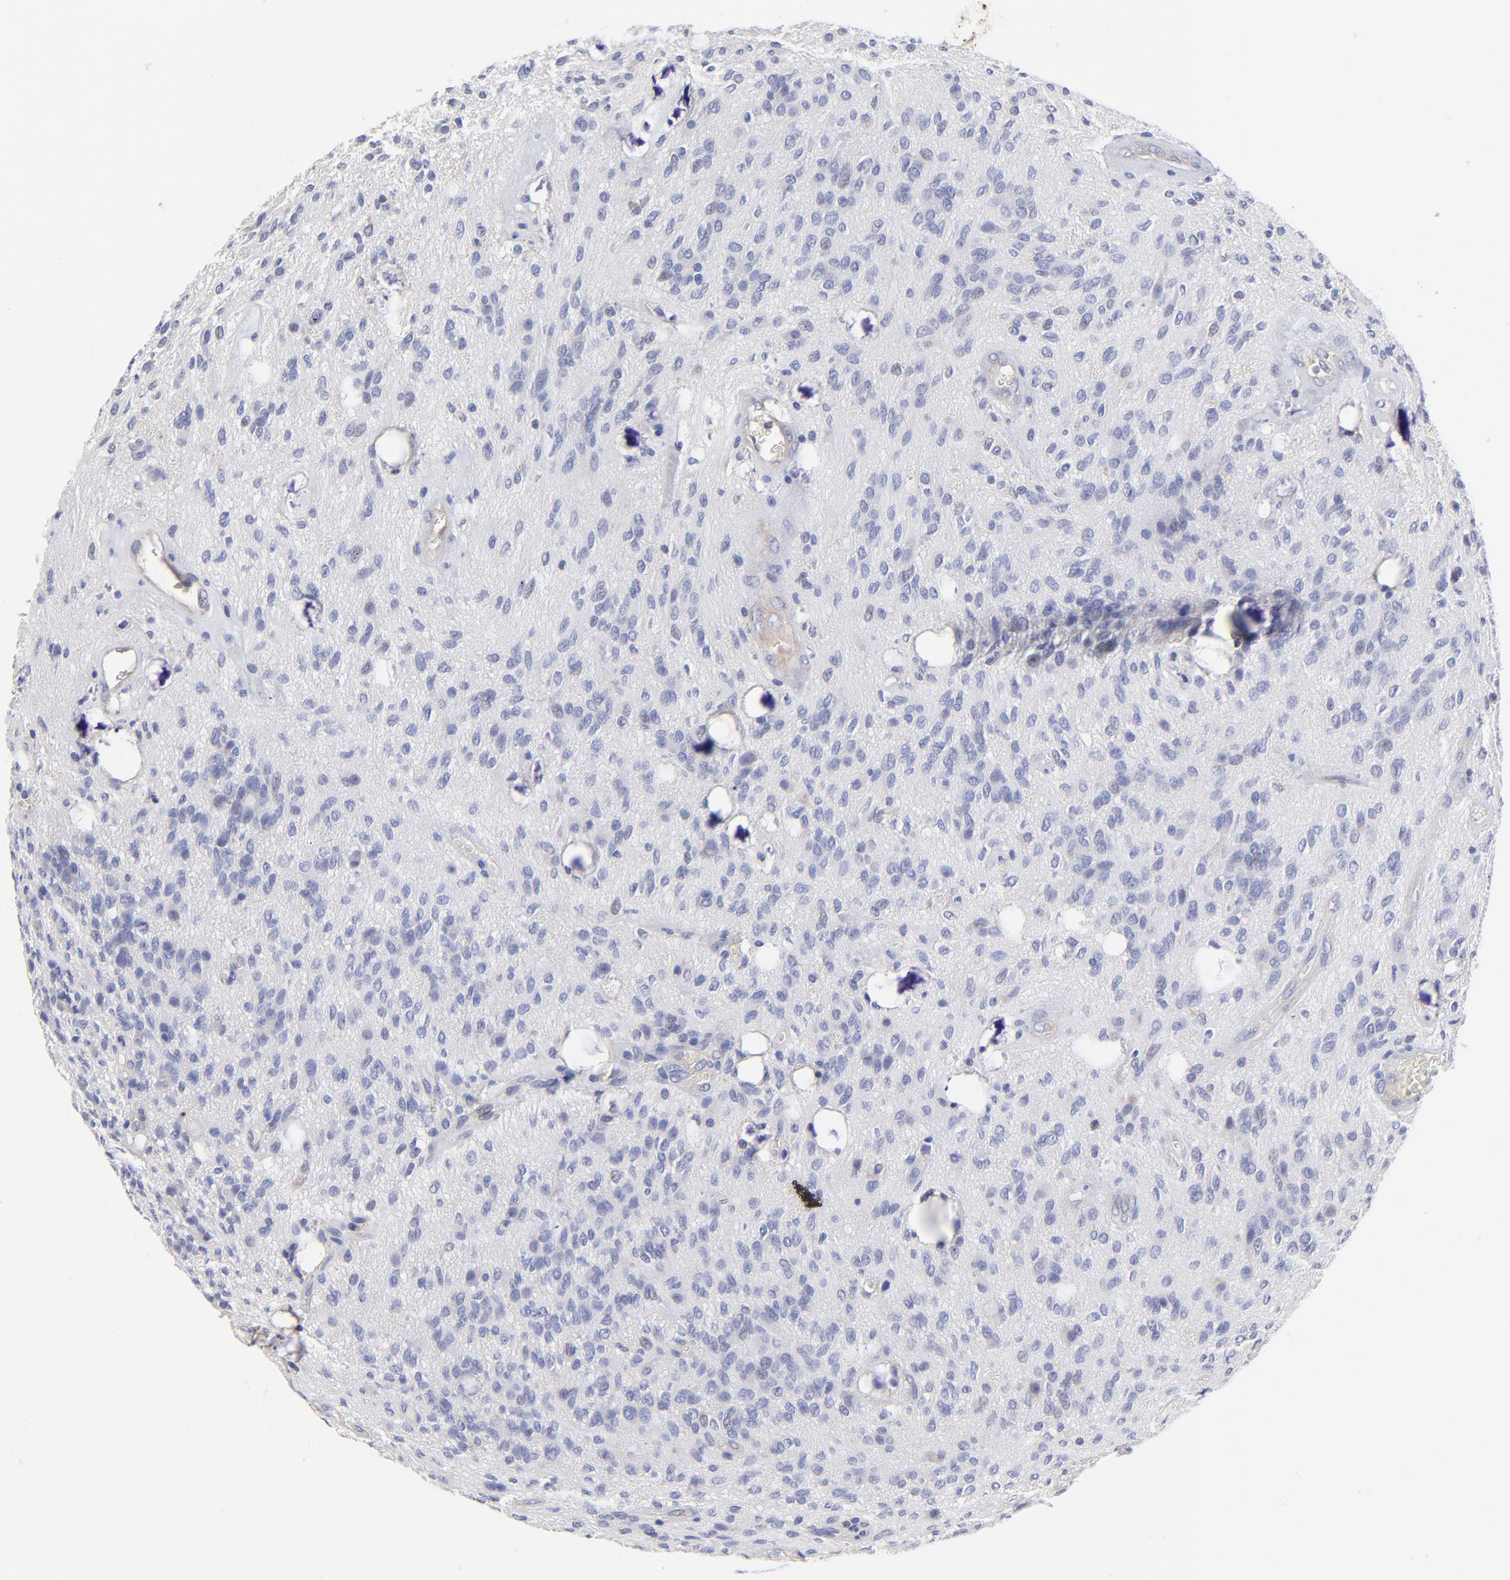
{"staining": {"intensity": "negative", "quantity": "none", "location": "none"}, "tissue": "glioma", "cell_type": "Tumor cells", "image_type": "cancer", "snomed": [{"axis": "morphology", "description": "Glioma, malignant, Low grade"}, {"axis": "topography", "description": "Brain"}], "caption": "A micrograph of human malignant glioma (low-grade) is negative for staining in tumor cells.", "gene": "SULF2", "patient": {"sex": "female", "age": 15}}